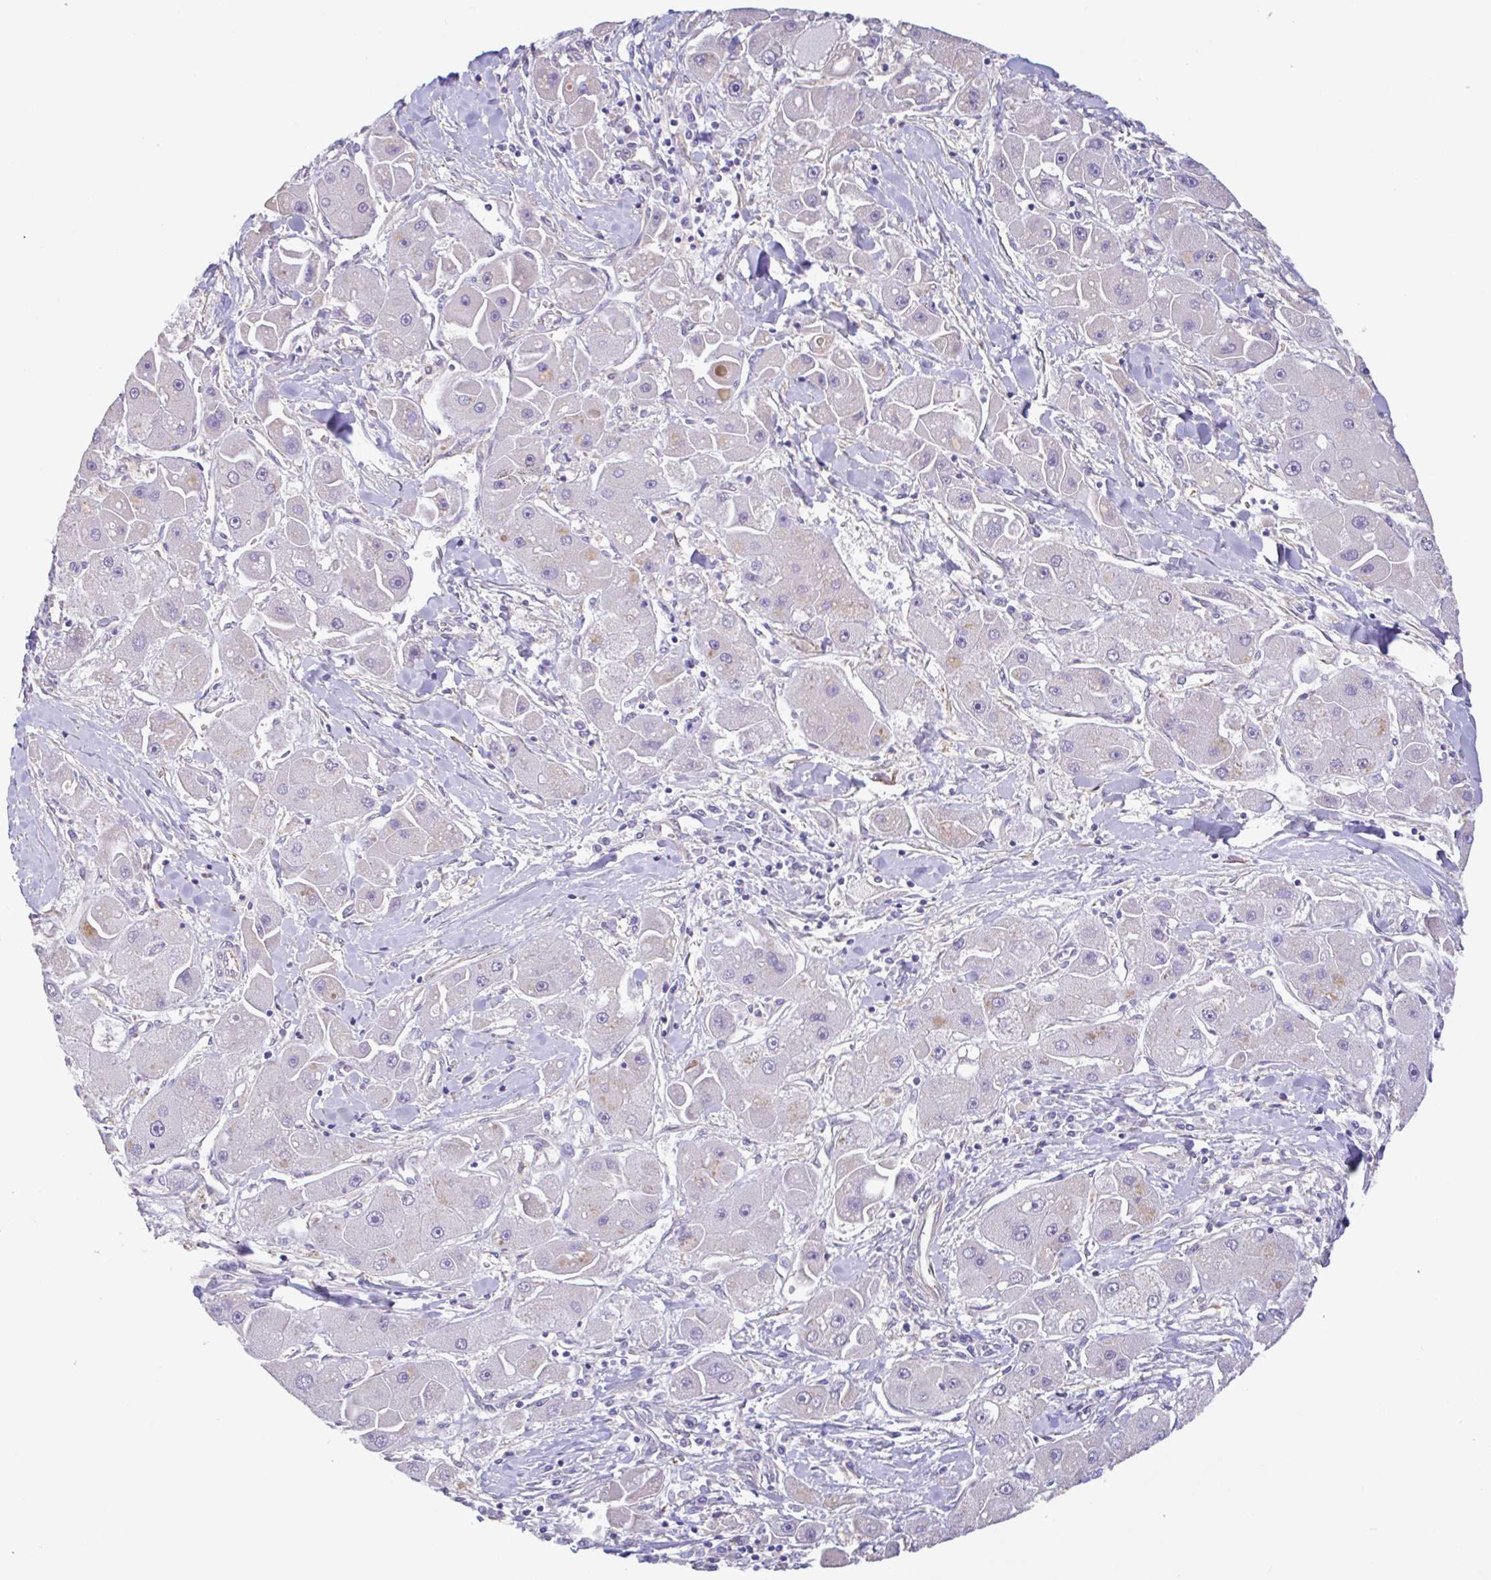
{"staining": {"intensity": "negative", "quantity": "none", "location": "none"}, "tissue": "liver cancer", "cell_type": "Tumor cells", "image_type": "cancer", "snomed": [{"axis": "morphology", "description": "Carcinoma, Hepatocellular, NOS"}, {"axis": "topography", "description": "Liver"}], "caption": "Immunohistochemical staining of human liver cancer (hepatocellular carcinoma) demonstrates no significant positivity in tumor cells.", "gene": "PLCD4", "patient": {"sex": "male", "age": 24}}